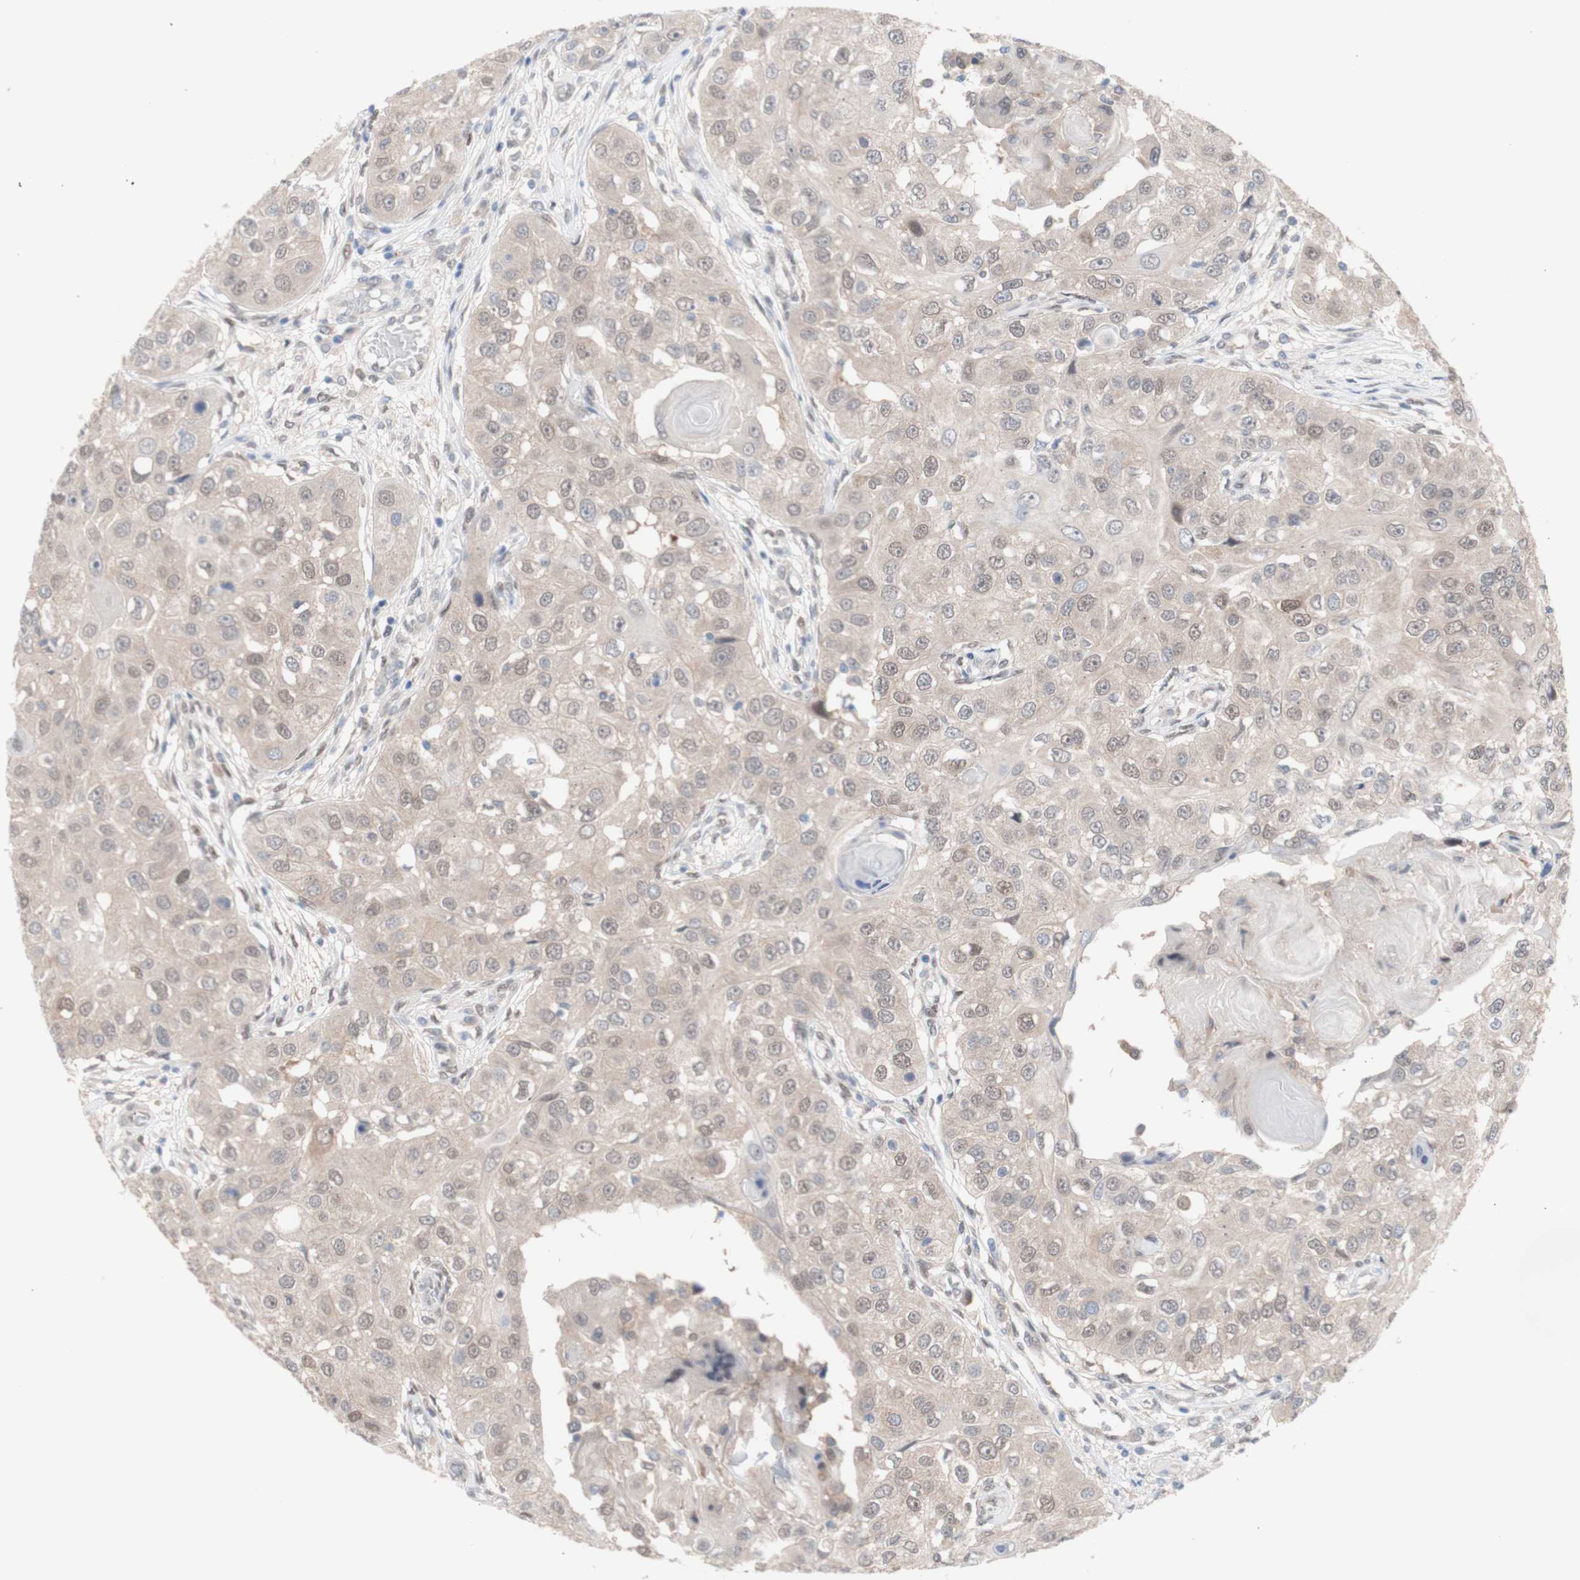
{"staining": {"intensity": "weak", "quantity": "<25%", "location": "cytoplasmic/membranous,nuclear"}, "tissue": "head and neck cancer", "cell_type": "Tumor cells", "image_type": "cancer", "snomed": [{"axis": "morphology", "description": "Normal tissue, NOS"}, {"axis": "morphology", "description": "Squamous cell carcinoma, NOS"}, {"axis": "topography", "description": "Skeletal muscle"}, {"axis": "topography", "description": "Head-Neck"}], "caption": "An image of human head and neck cancer (squamous cell carcinoma) is negative for staining in tumor cells. (DAB (3,3'-diaminobenzidine) immunohistochemistry, high magnification).", "gene": "PRMT5", "patient": {"sex": "male", "age": 51}}